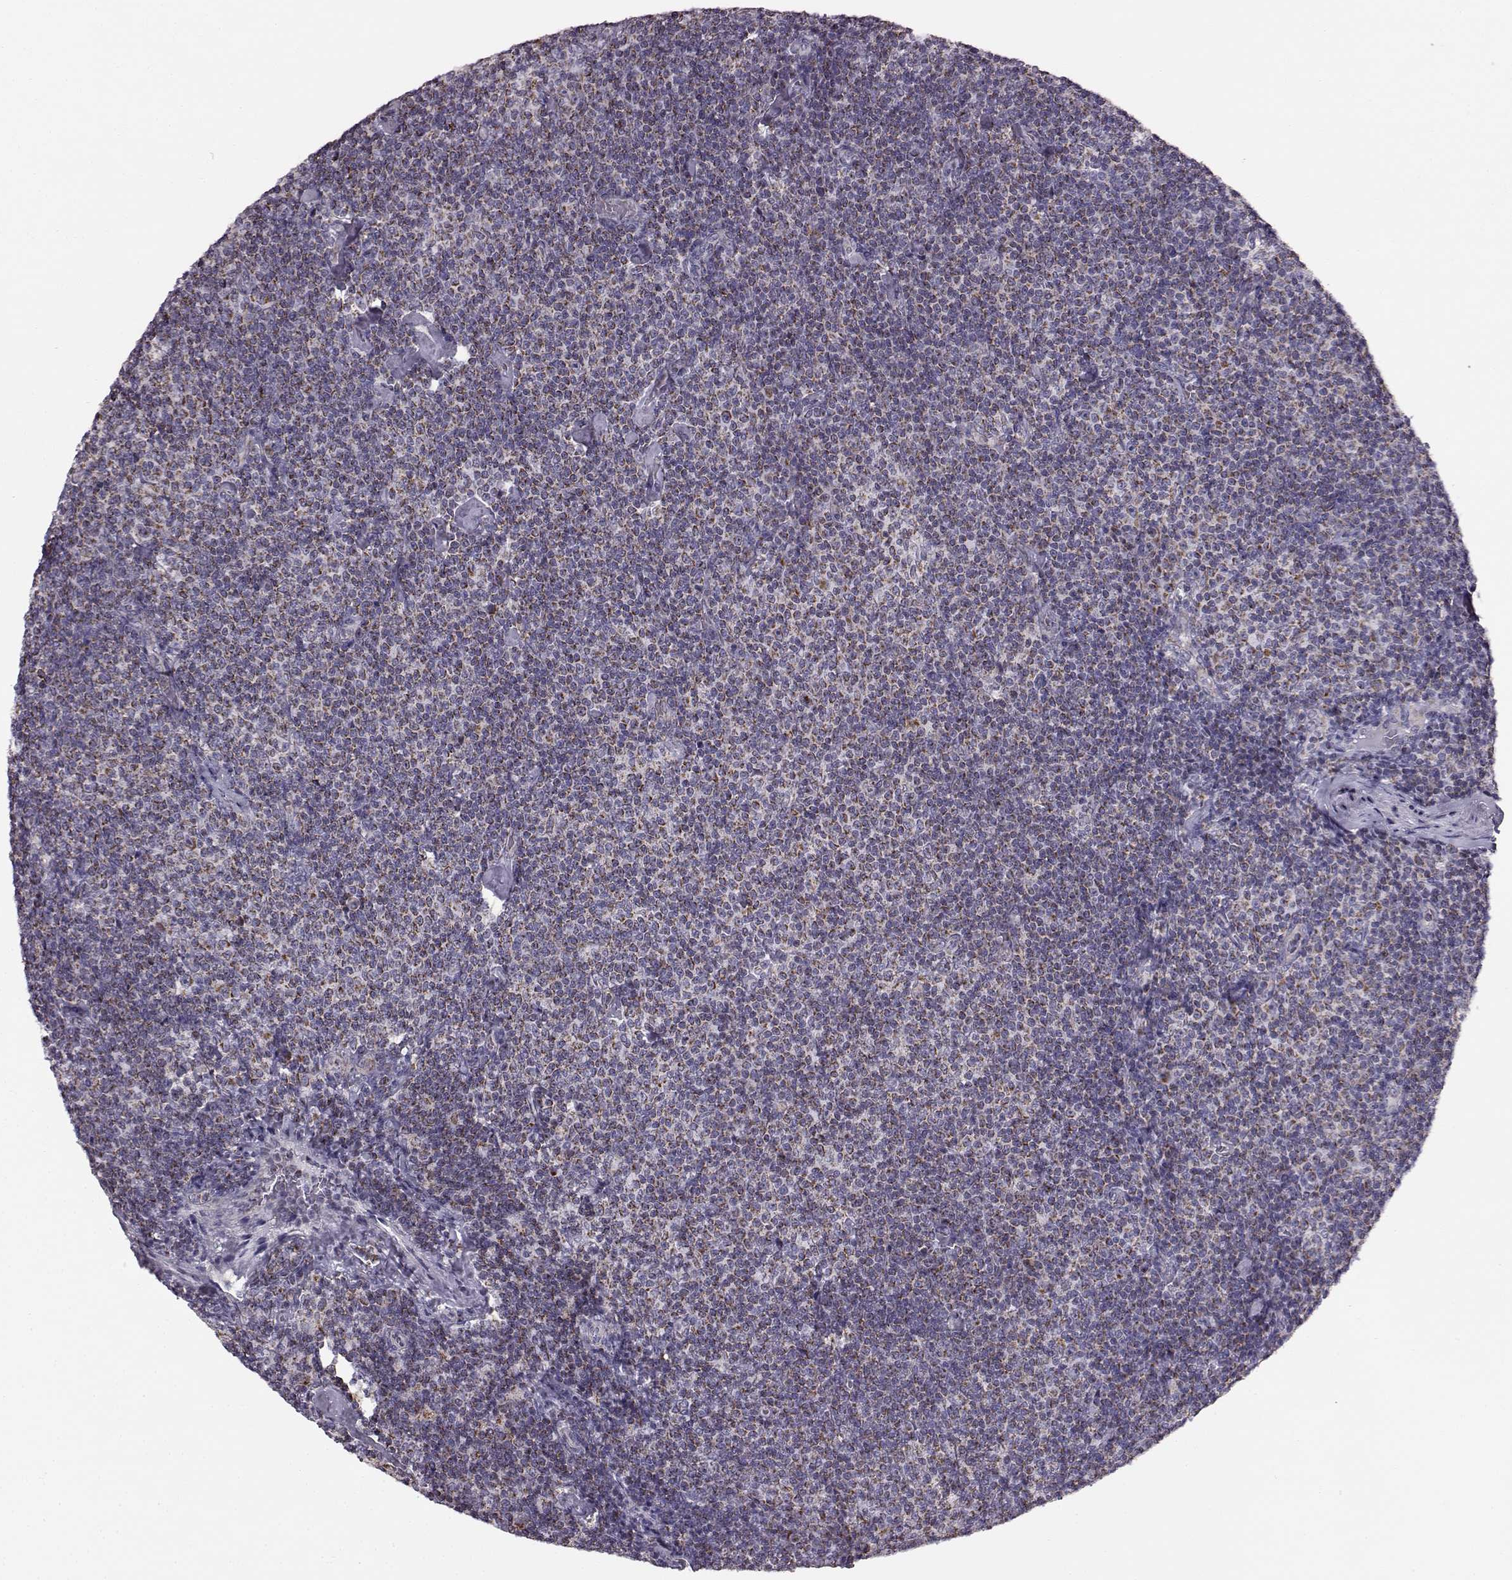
{"staining": {"intensity": "moderate", "quantity": ">75%", "location": "cytoplasmic/membranous"}, "tissue": "lymphoma", "cell_type": "Tumor cells", "image_type": "cancer", "snomed": [{"axis": "morphology", "description": "Malignant lymphoma, non-Hodgkin's type, Low grade"}, {"axis": "topography", "description": "Lymph node"}], "caption": "DAB (3,3'-diaminobenzidine) immunohistochemical staining of human malignant lymphoma, non-Hodgkin's type (low-grade) demonstrates moderate cytoplasmic/membranous protein expression in about >75% of tumor cells.", "gene": "FAM8A1", "patient": {"sex": "male", "age": 81}}